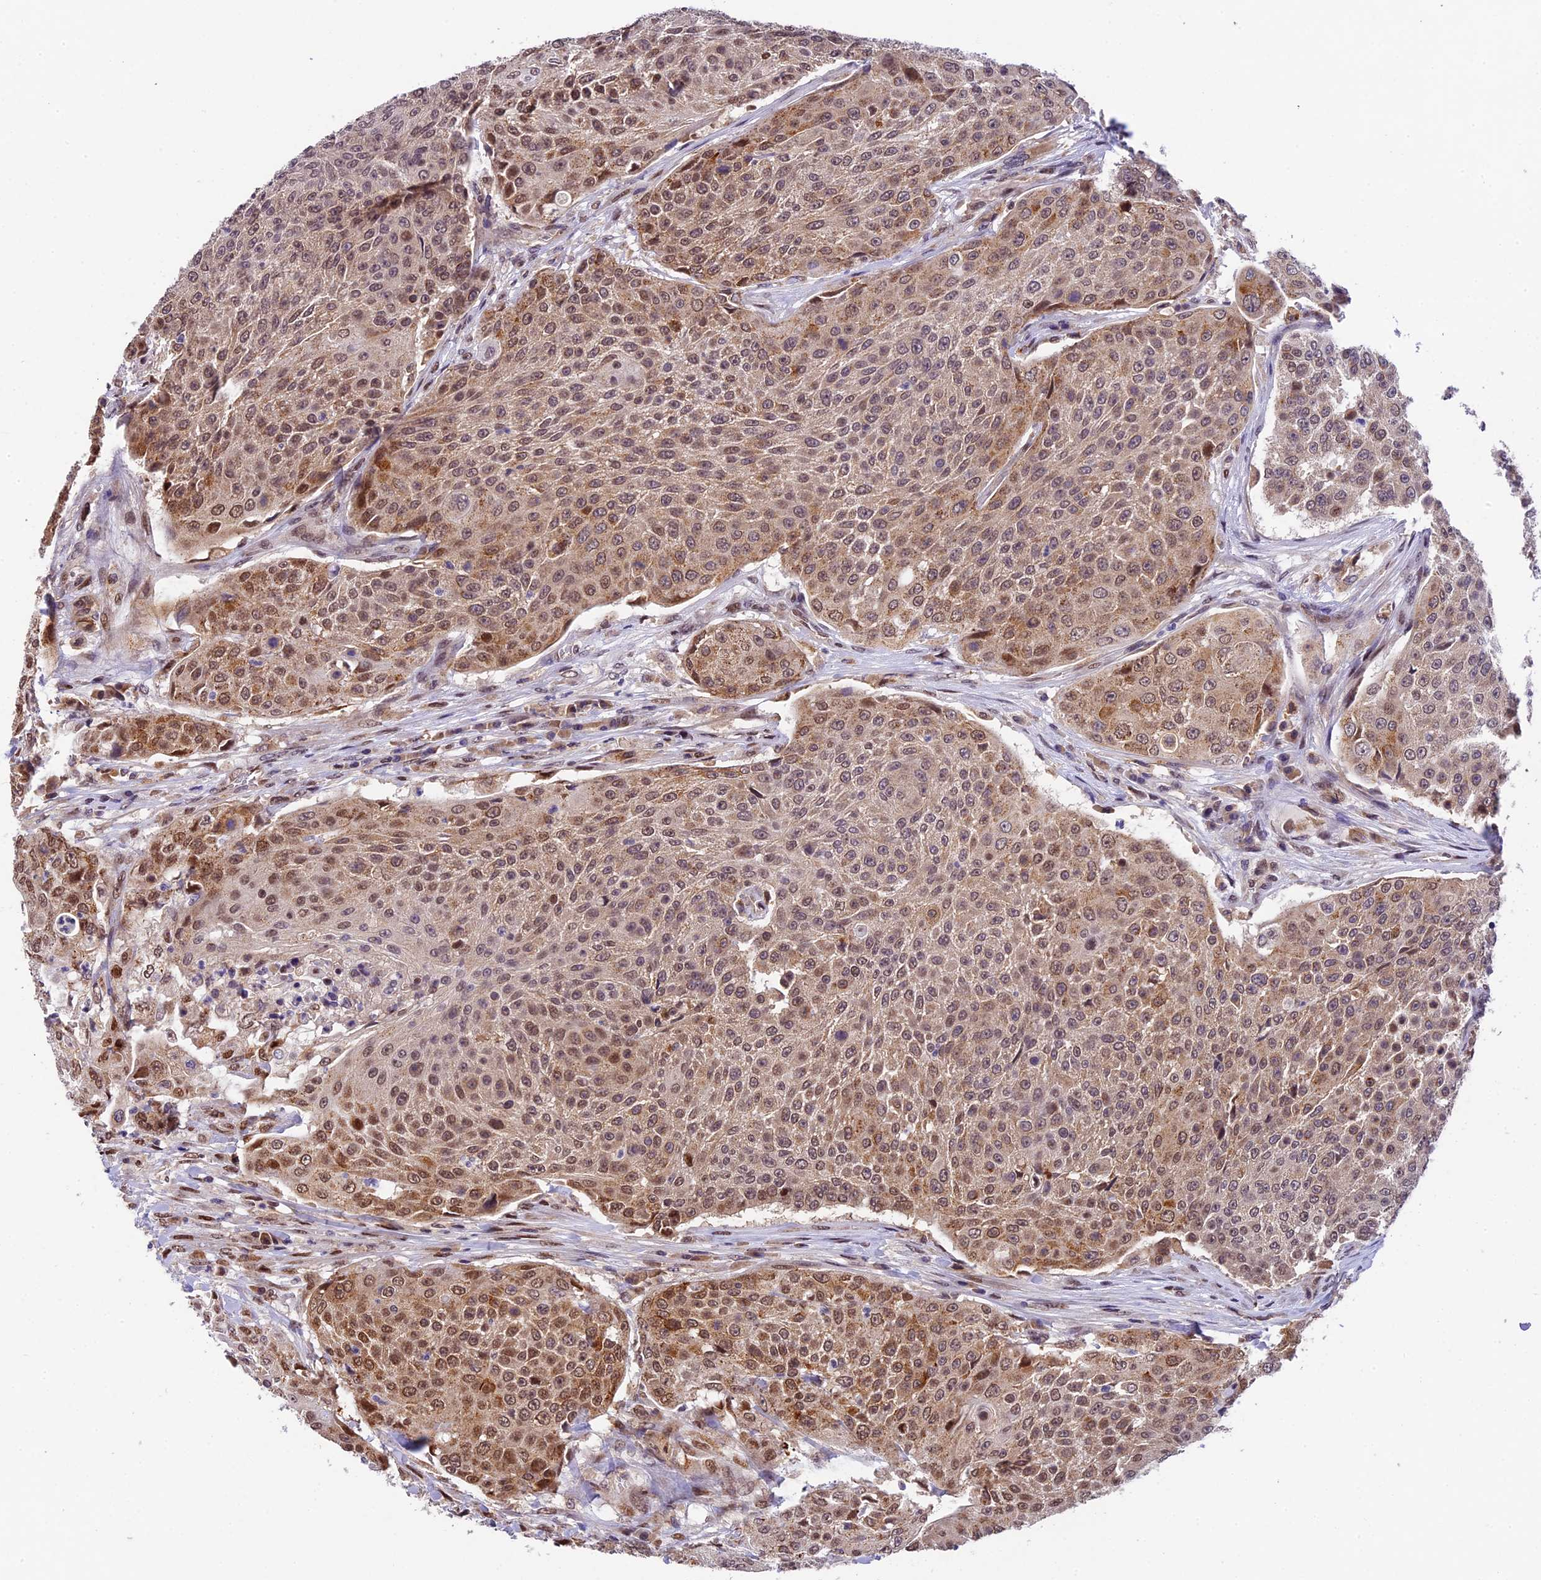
{"staining": {"intensity": "moderate", "quantity": ">75%", "location": "cytoplasmic/membranous,nuclear"}, "tissue": "urothelial cancer", "cell_type": "Tumor cells", "image_type": "cancer", "snomed": [{"axis": "morphology", "description": "Urothelial carcinoma, High grade"}, {"axis": "topography", "description": "Urinary bladder"}], "caption": "IHC (DAB) staining of human high-grade urothelial carcinoma shows moderate cytoplasmic/membranous and nuclear protein expression in approximately >75% of tumor cells.", "gene": "CCSER1", "patient": {"sex": "female", "age": 63}}